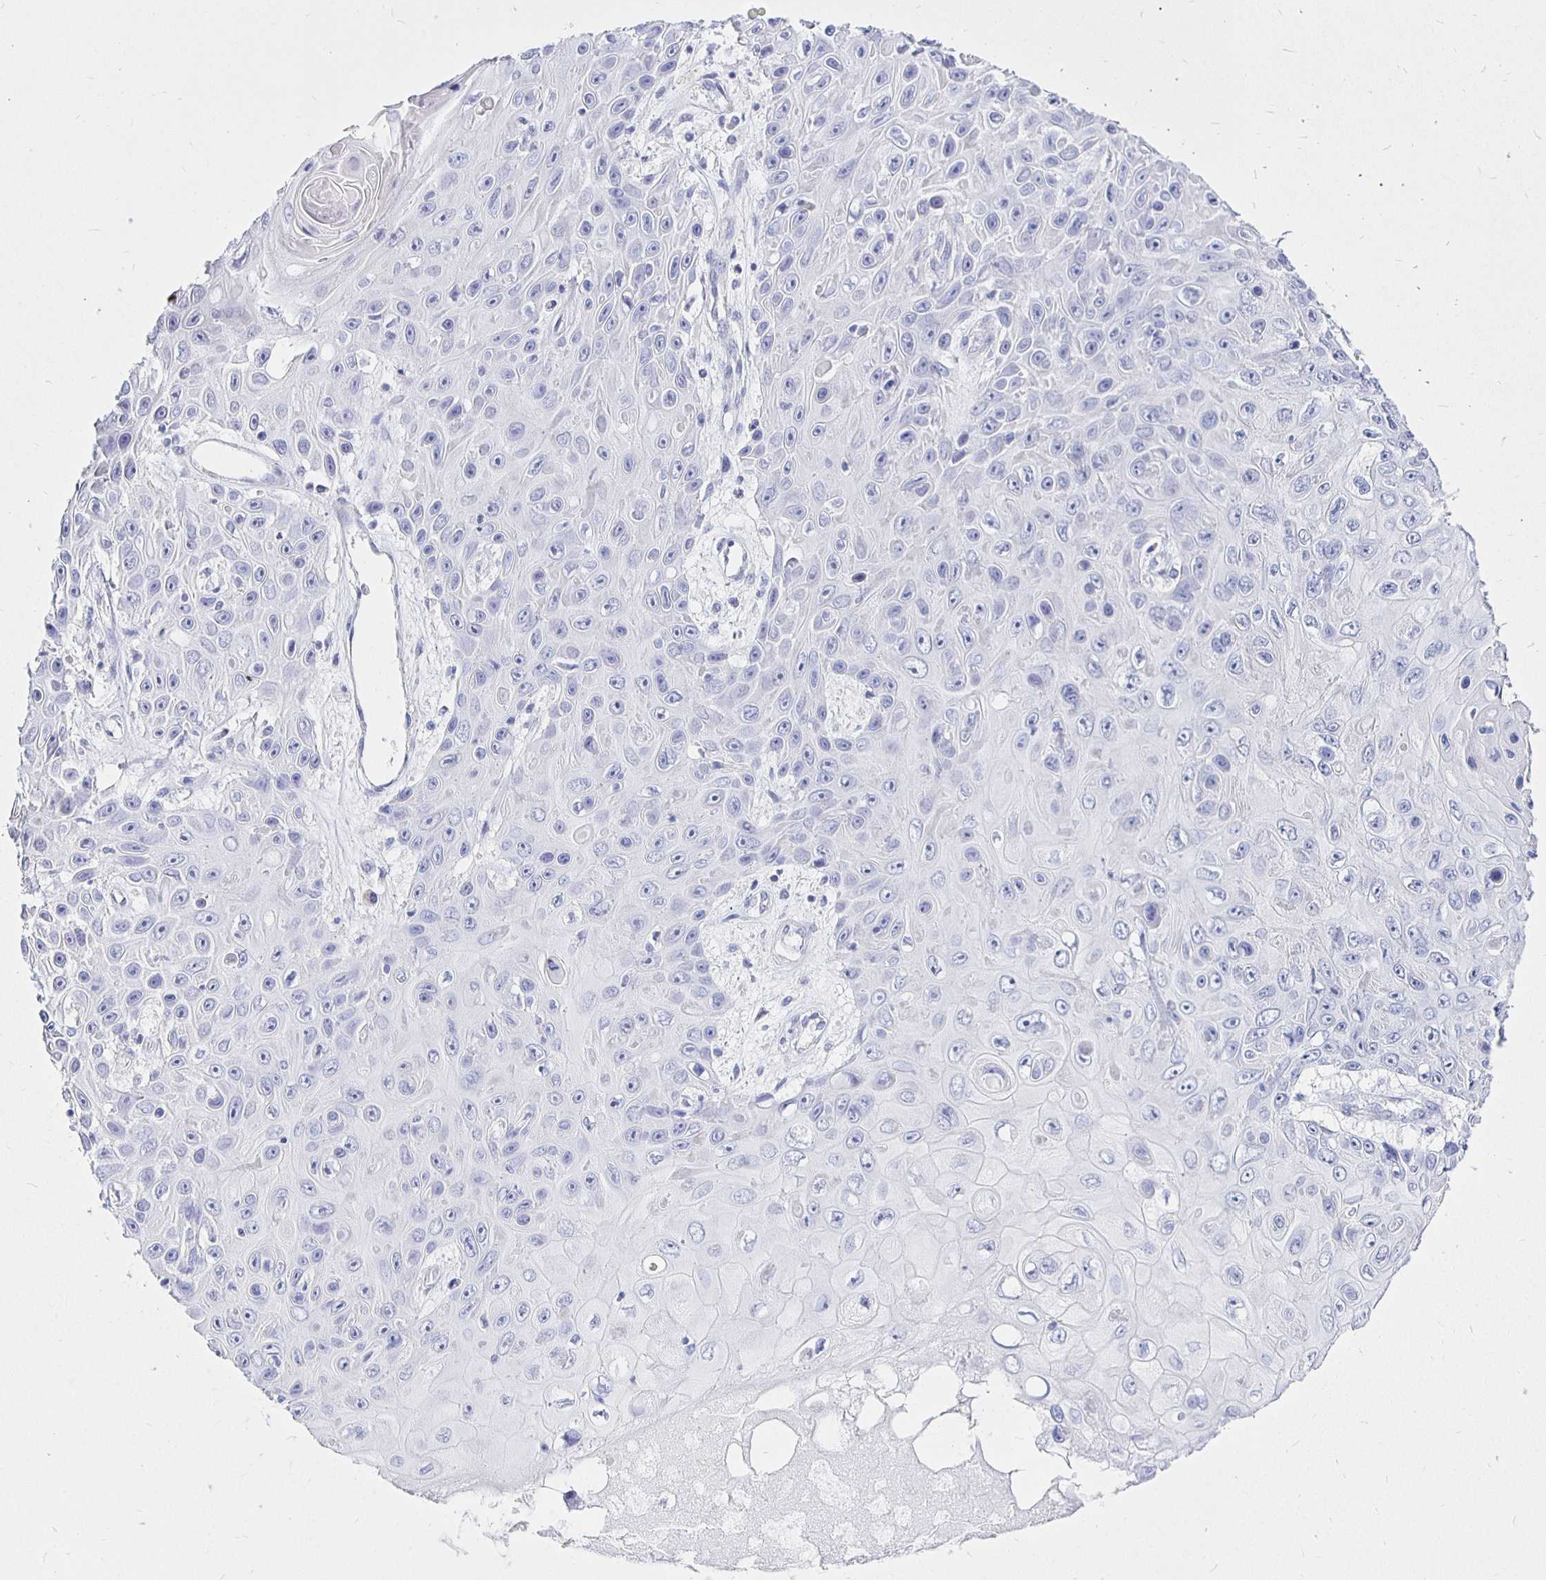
{"staining": {"intensity": "negative", "quantity": "none", "location": "none"}, "tissue": "skin cancer", "cell_type": "Tumor cells", "image_type": "cancer", "snomed": [{"axis": "morphology", "description": "Squamous cell carcinoma, NOS"}, {"axis": "topography", "description": "Skin"}], "caption": "The photomicrograph demonstrates no staining of tumor cells in skin cancer (squamous cell carcinoma).", "gene": "UMOD", "patient": {"sex": "male", "age": 82}}